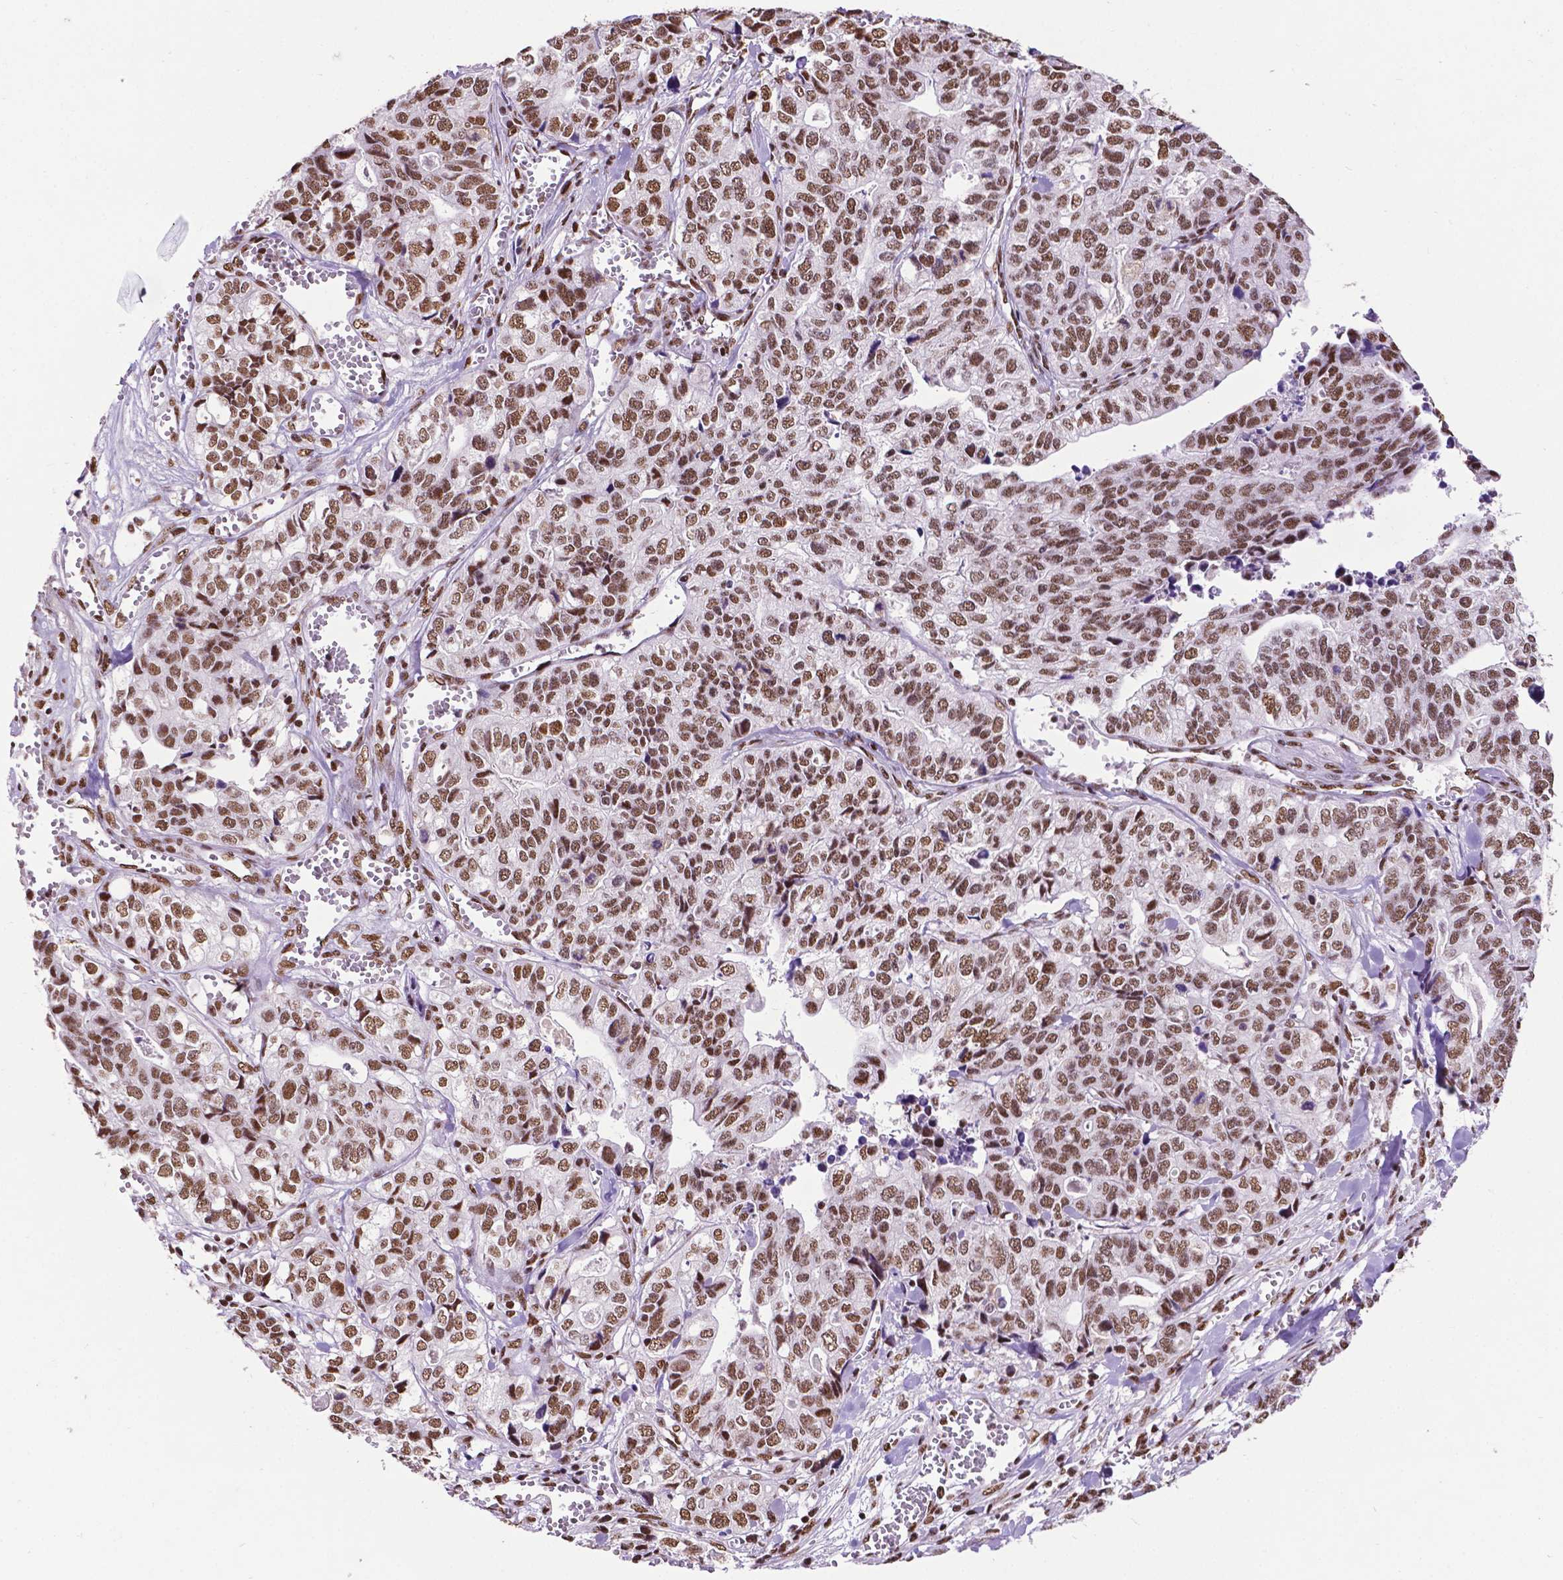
{"staining": {"intensity": "moderate", "quantity": ">75%", "location": "nuclear"}, "tissue": "stomach cancer", "cell_type": "Tumor cells", "image_type": "cancer", "snomed": [{"axis": "morphology", "description": "Adenocarcinoma, NOS"}, {"axis": "topography", "description": "Stomach, upper"}], "caption": "Tumor cells demonstrate medium levels of moderate nuclear positivity in approximately >75% of cells in human stomach cancer.", "gene": "CCAR2", "patient": {"sex": "female", "age": 67}}